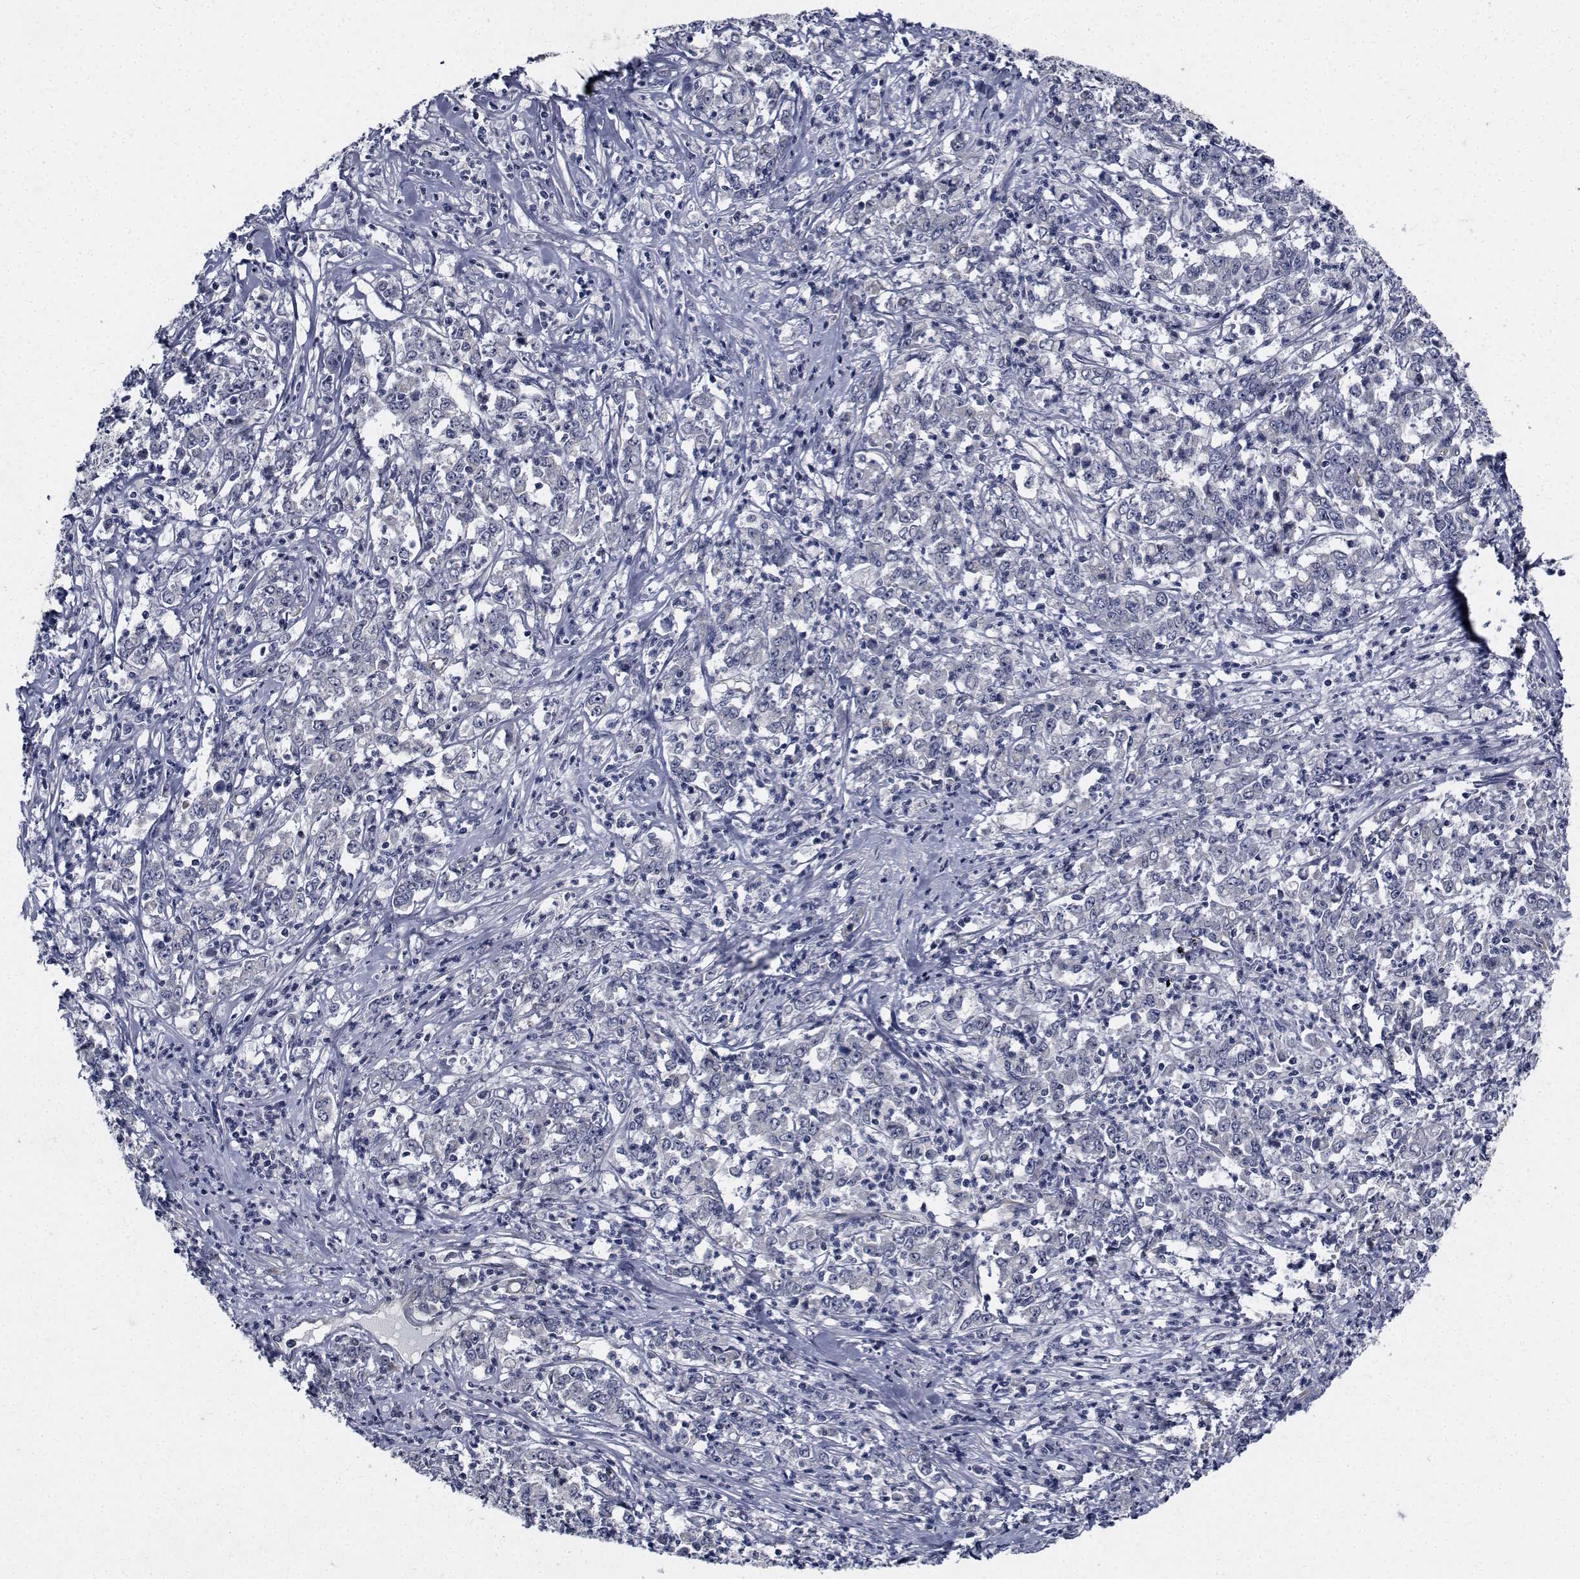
{"staining": {"intensity": "negative", "quantity": "none", "location": "none"}, "tissue": "stomach cancer", "cell_type": "Tumor cells", "image_type": "cancer", "snomed": [{"axis": "morphology", "description": "Adenocarcinoma, NOS"}, {"axis": "topography", "description": "Stomach, lower"}], "caption": "This is a image of immunohistochemistry staining of stomach cancer (adenocarcinoma), which shows no staining in tumor cells.", "gene": "TTBK1", "patient": {"sex": "female", "age": 71}}